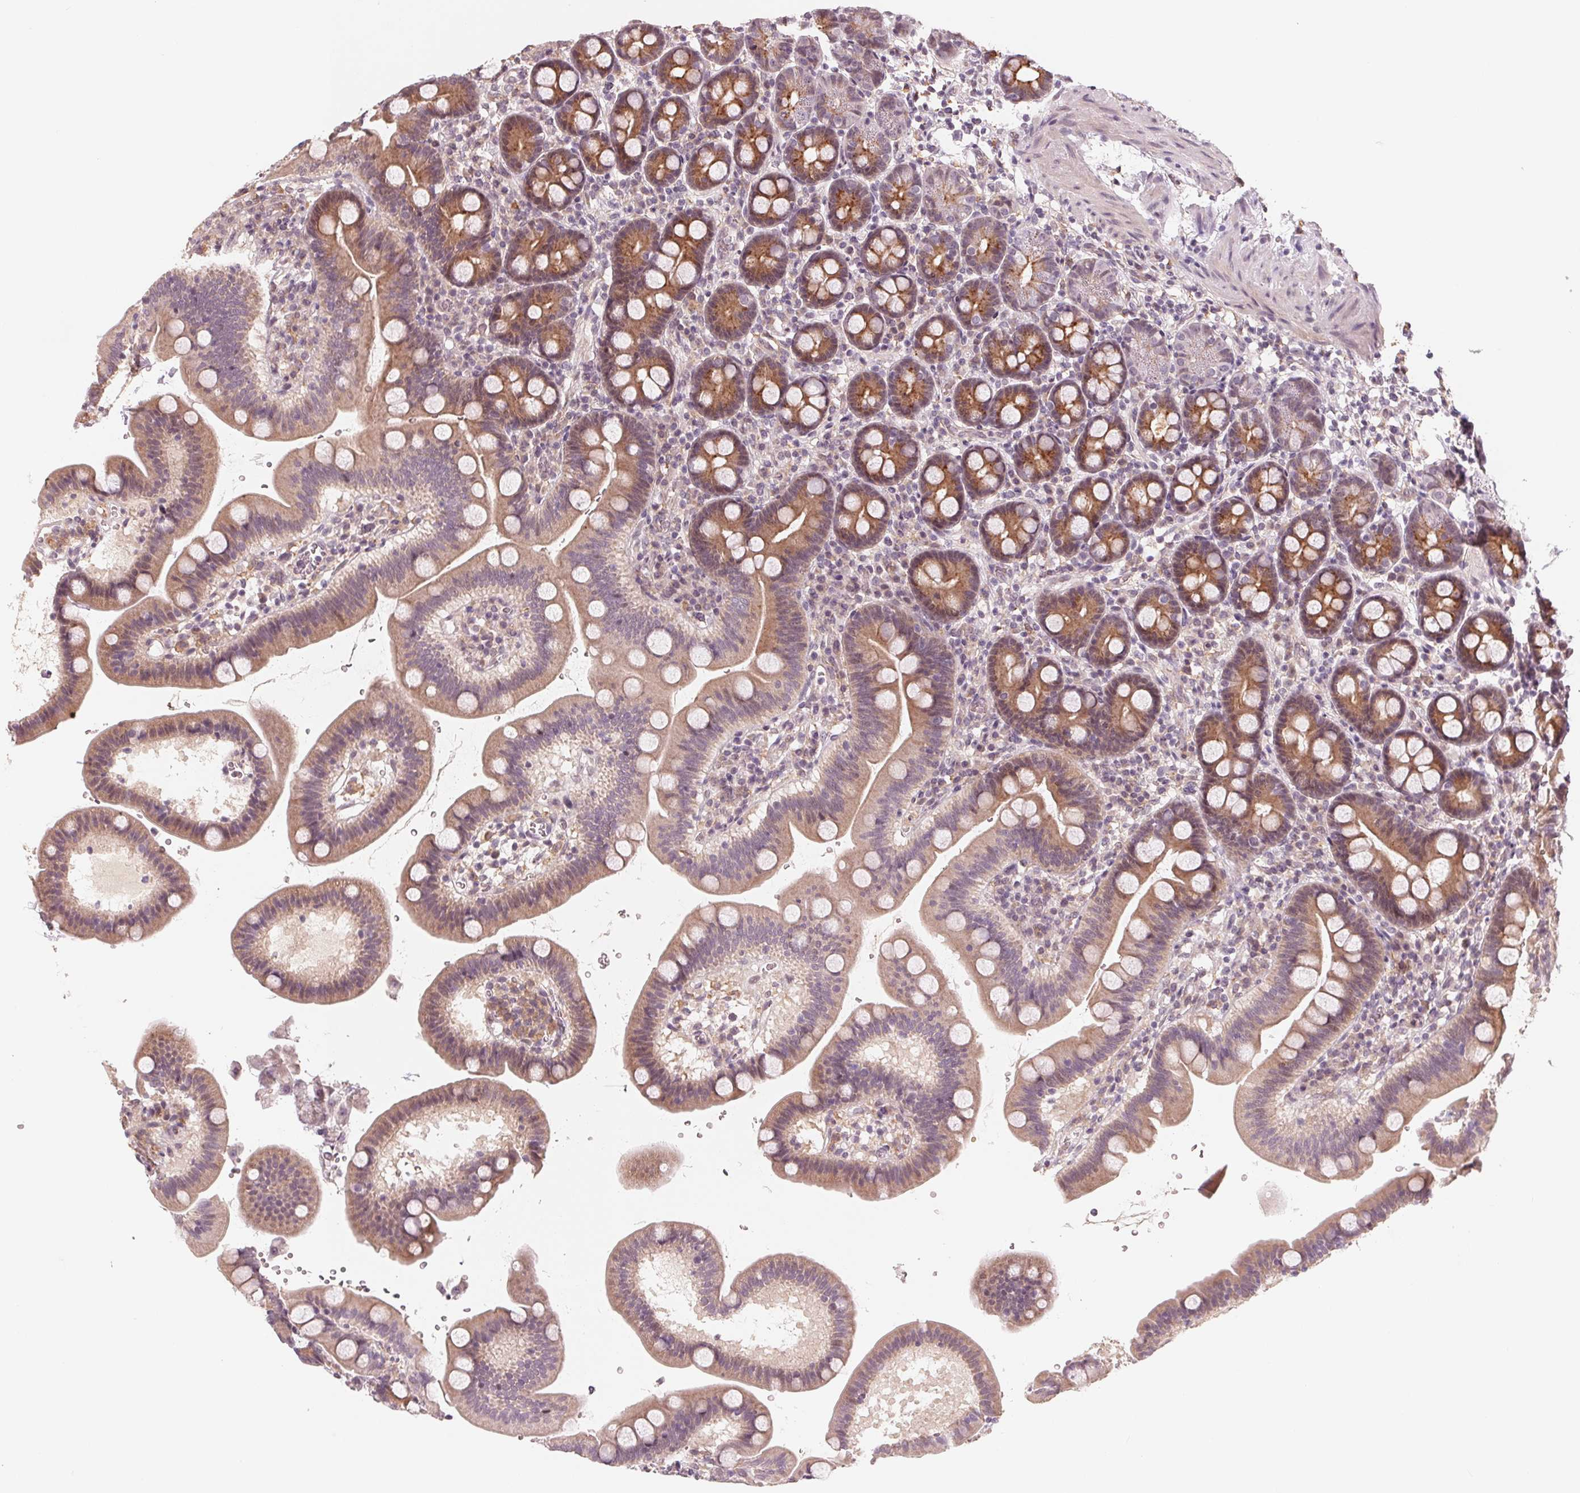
{"staining": {"intensity": "moderate", "quantity": "25%-75%", "location": "cytoplasmic/membranous"}, "tissue": "duodenum", "cell_type": "Glandular cells", "image_type": "normal", "snomed": [{"axis": "morphology", "description": "Normal tissue, NOS"}, {"axis": "topography", "description": "Duodenum"}], "caption": "Immunohistochemistry (DAB) staining of unremarkable human duodenum shows moderate cytoplasmic/membranous protein staining in about 25%-75% of glandular cells.", "gene": "IL9R", "patient": {"sex": "male", "age": 59}}